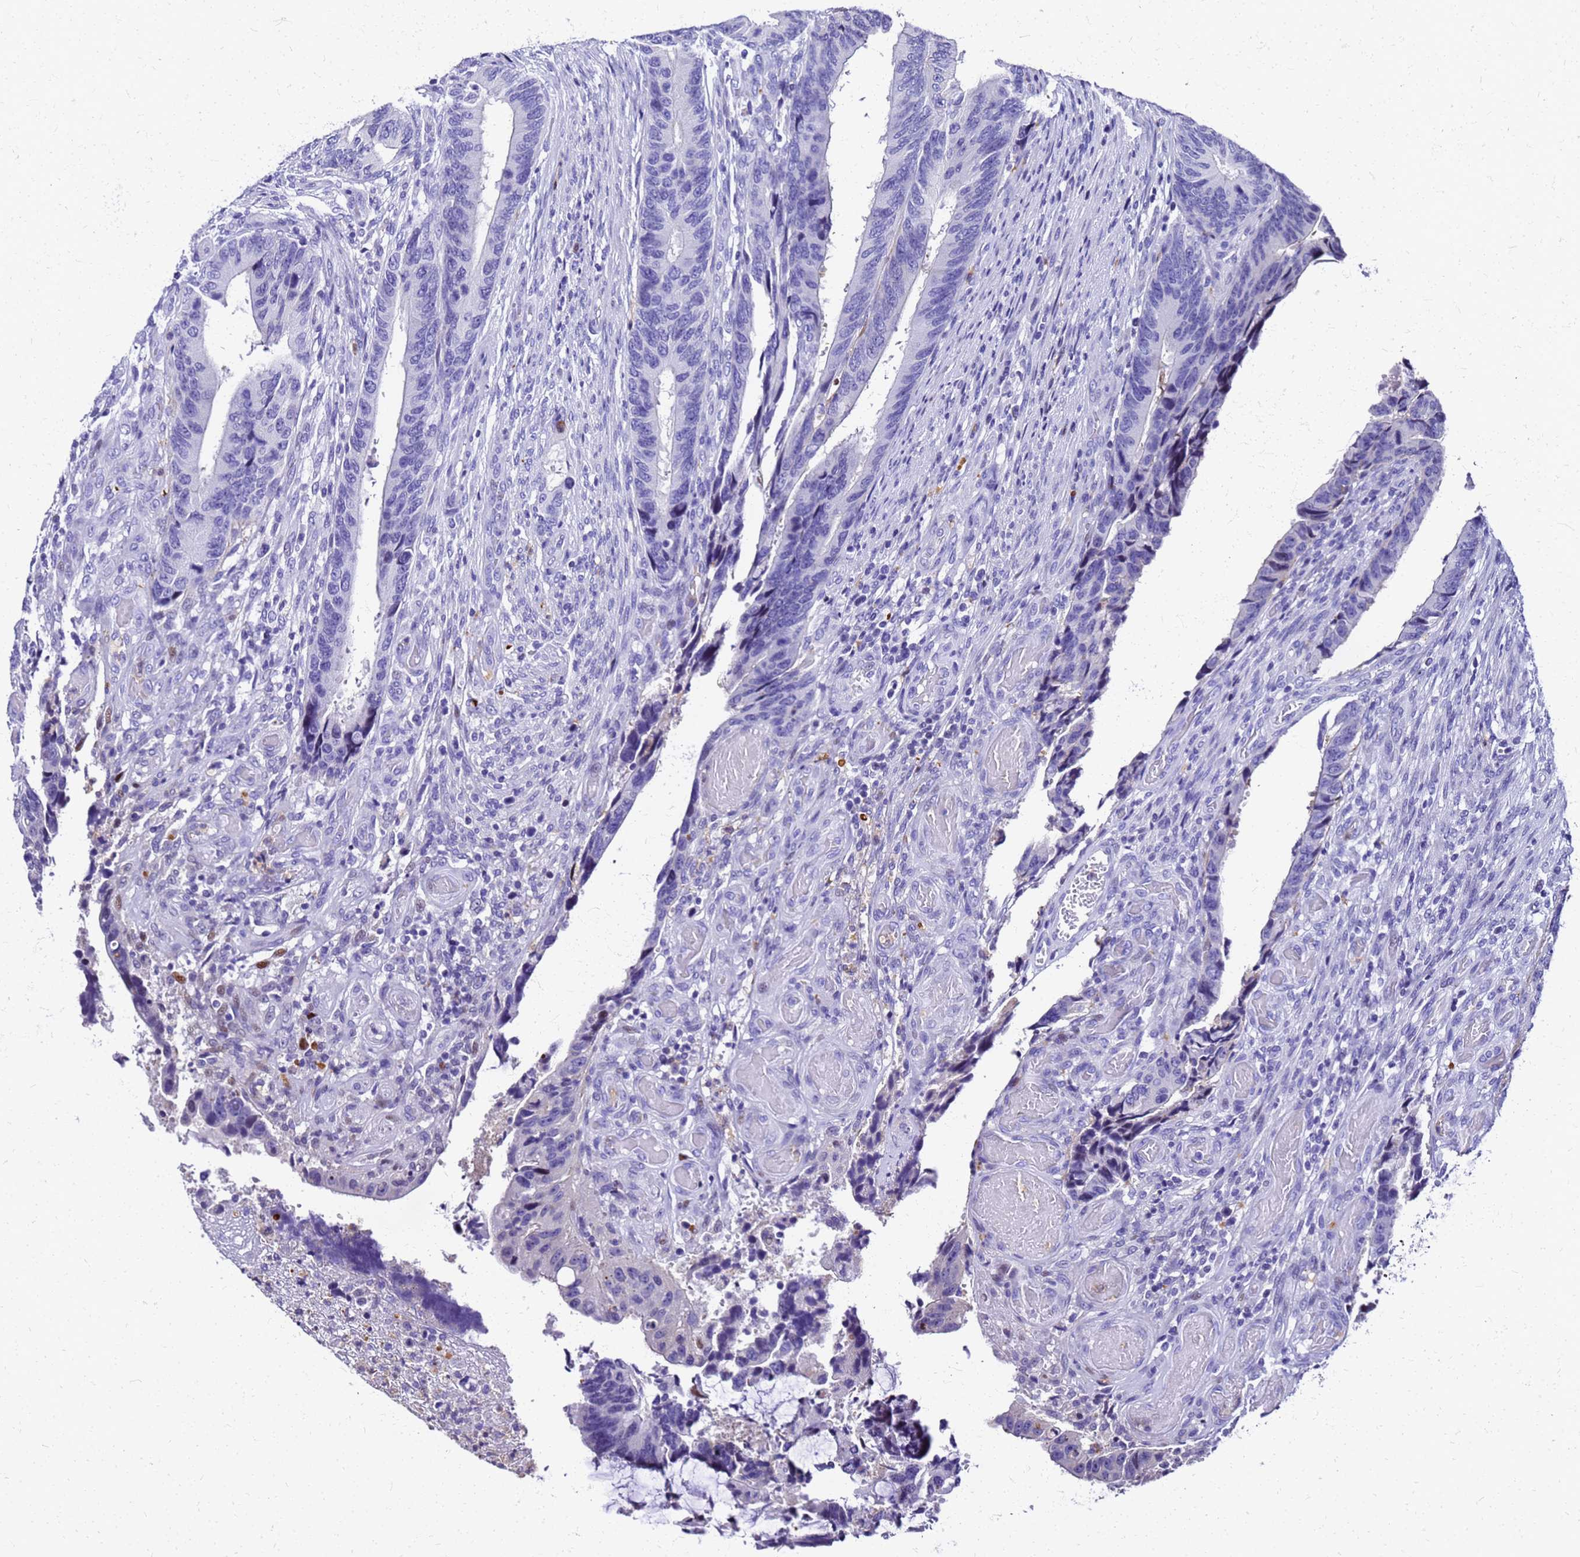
{"staining": {"intensity": "negative", "quantity": "none", "location": "none"}, "tissue": "colorectal cancer", "cell_type": "Tumor cells", "image_type": "cancer", "snomed": [{"axis": "morphology", "description": "Adenocarcinoma, NOS"}, {"axis": "topography", "description": "Colon"}], "caption": "Adenocarcinoma (colorectal) stained for a protein using IHC shows no positivity tumor cells.", "gene": "SMIM21", "patient": {"sex": "male", "age": 87}}